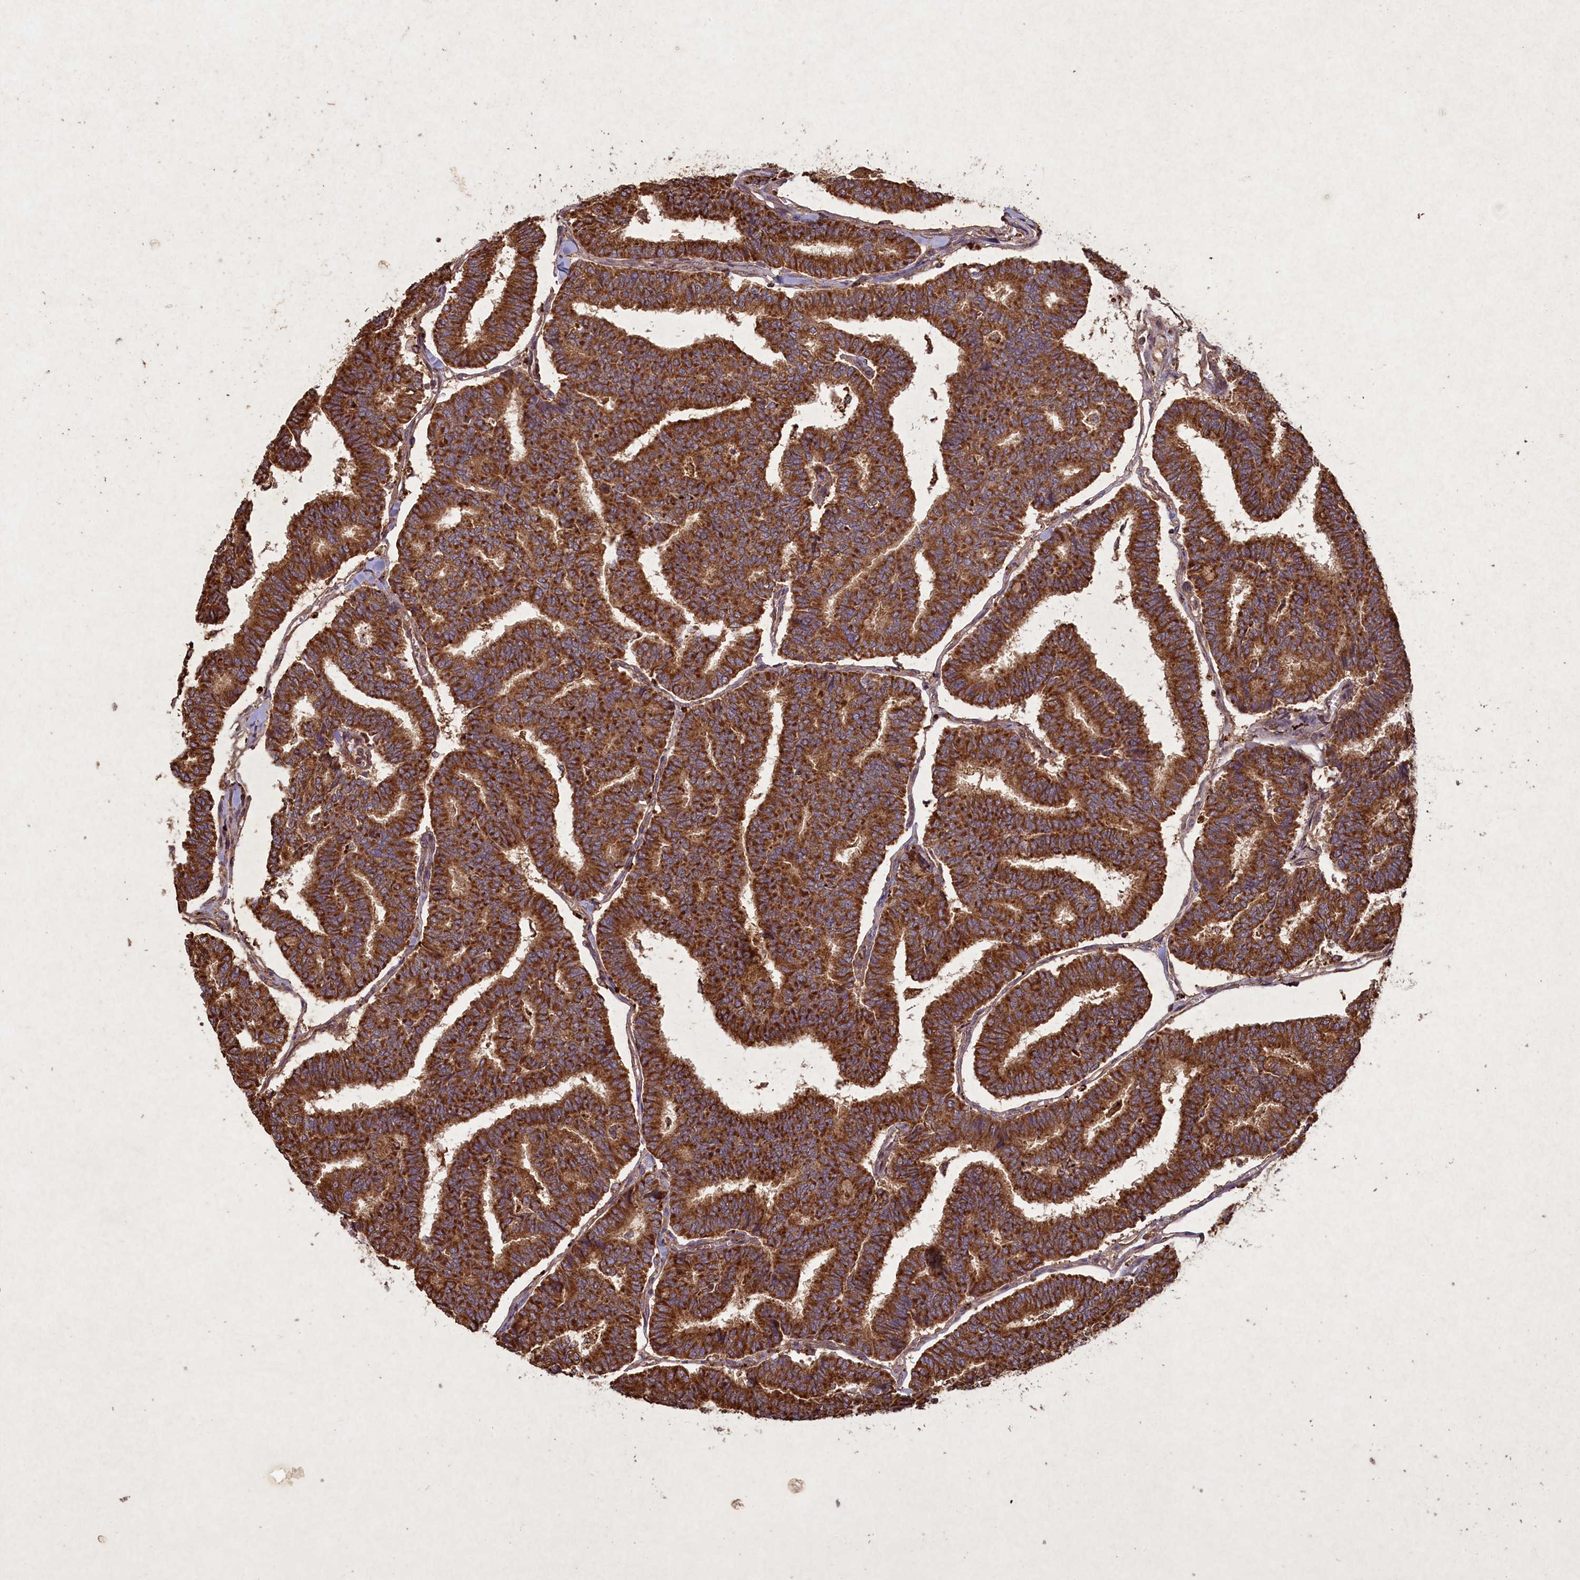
{"staining": {"intensity": "strong", "quantity": ">75%", "location": "cytoplasmic/membranous"}, "tissue": "thyroid cancer", "cell_type": "Tumor cells", "image_type": "cancer", "snomed": [{"axis": "morphology", "description": "Papillary adenocarcinoma, NOS"}, {"axis": "topography", "description": "Thyroid gland"}], "caption": "The micrograph reveals staining of thyroid cancer, revealing strong cytoplasmic/membranous protein expression (brown color) within tumor cells.", "gene": "CIAO2B", "patient": {"sex": "female", "age": 35}}